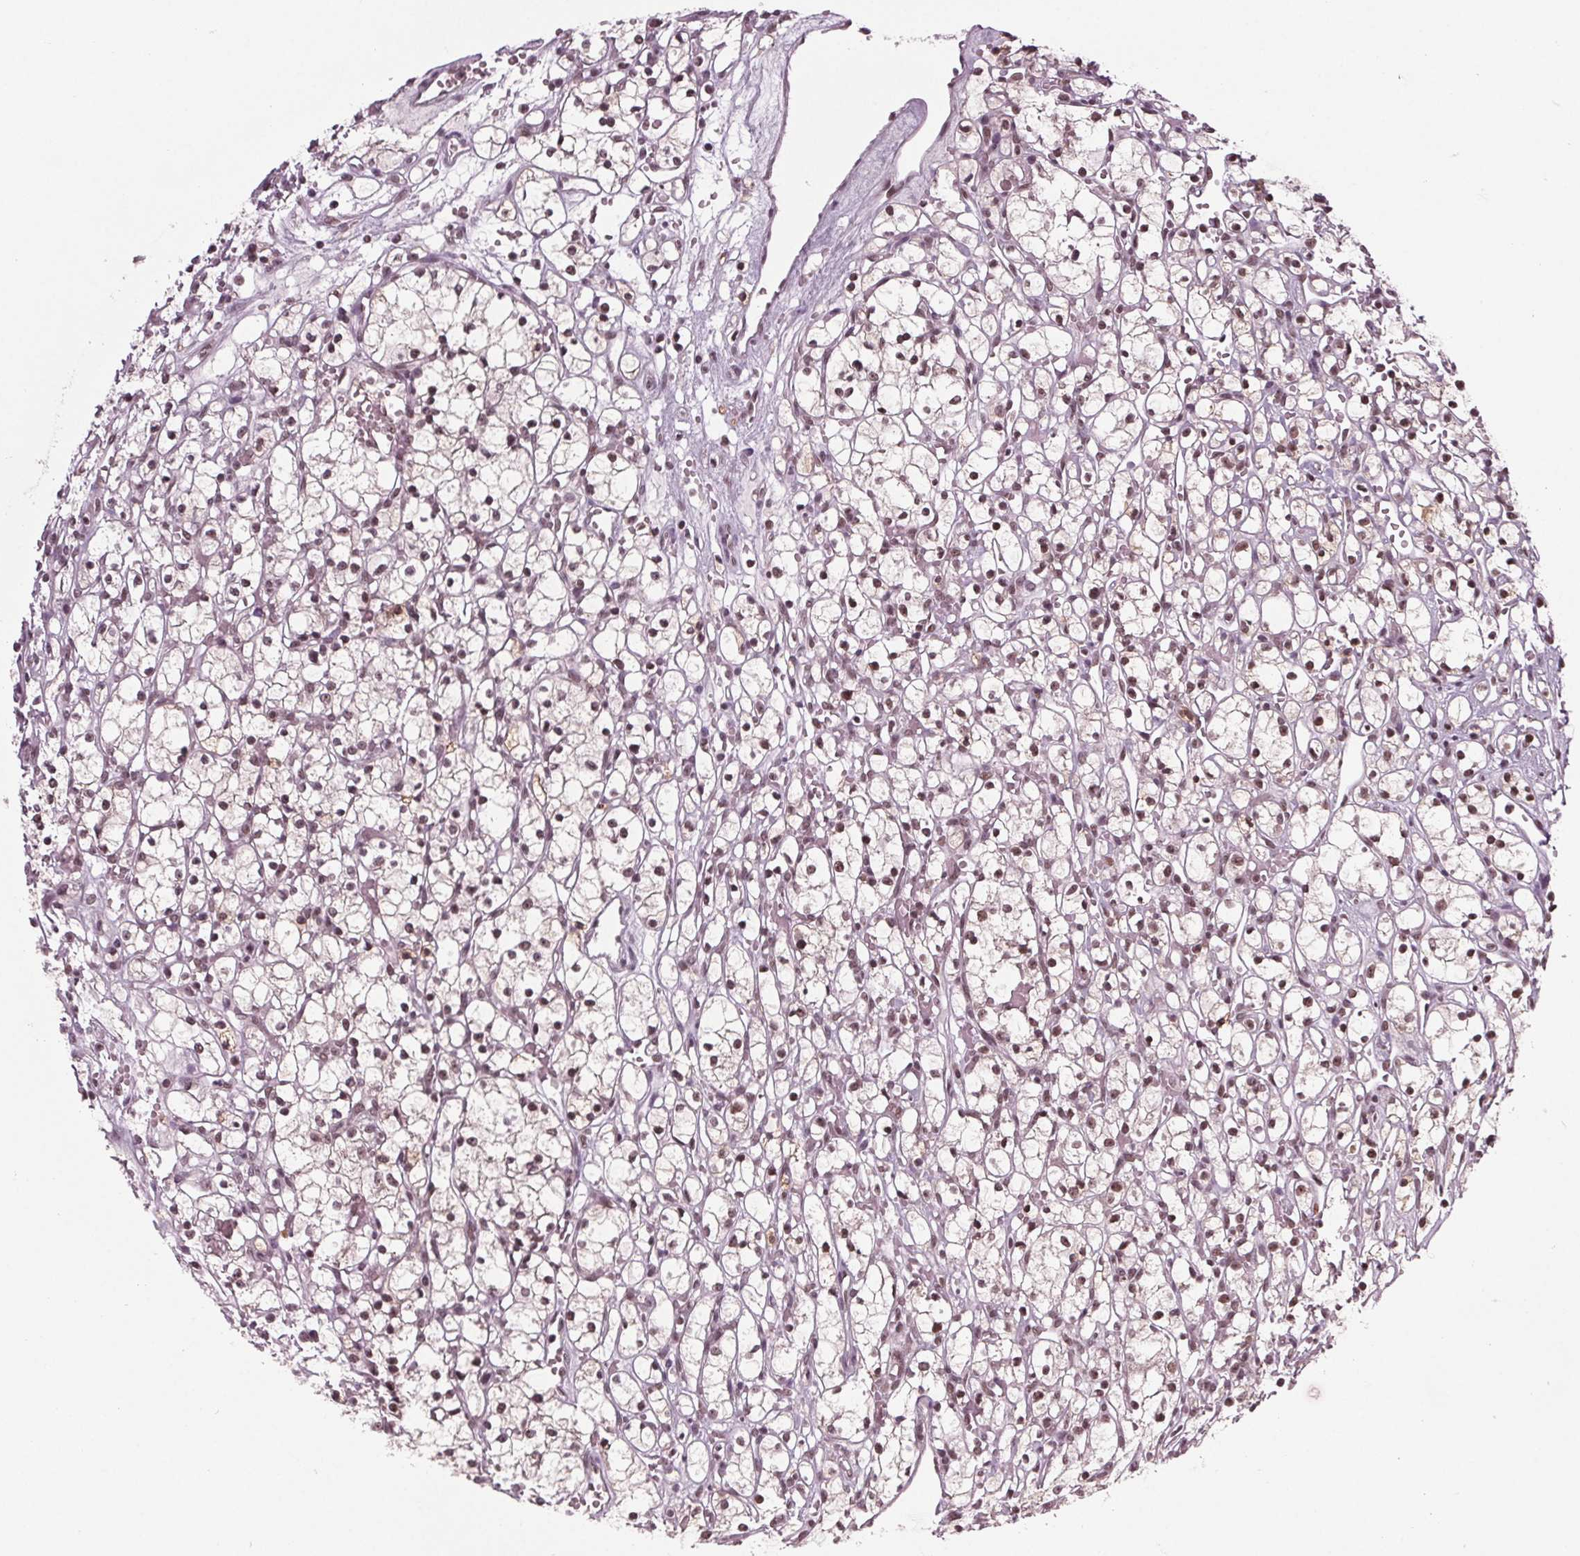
{"staining": {"intensity": "weak", "quantity": "25%-75%", "location": "nuclear"}, "tissue": "renal cancer", "cell_type": "Tumor cells", "image_type": "cancer", "snomed": [{"axis": "morphology", "description": "Adenocarcinoma, NOS"}, {"axis": "topography", "description": "Kidney"}], "caption": "Renal adenocarcinoma stained with immunohistochemistry (IHC) displays weak nuclear staining in about 25%-75% of tumor cells. (Stains: DAB in brown, nuclei in blue, Microscopy: brightfield microscopy at high magnification).", "gene": "DDX41", "patient": {"sex": "female", "age": 59}}